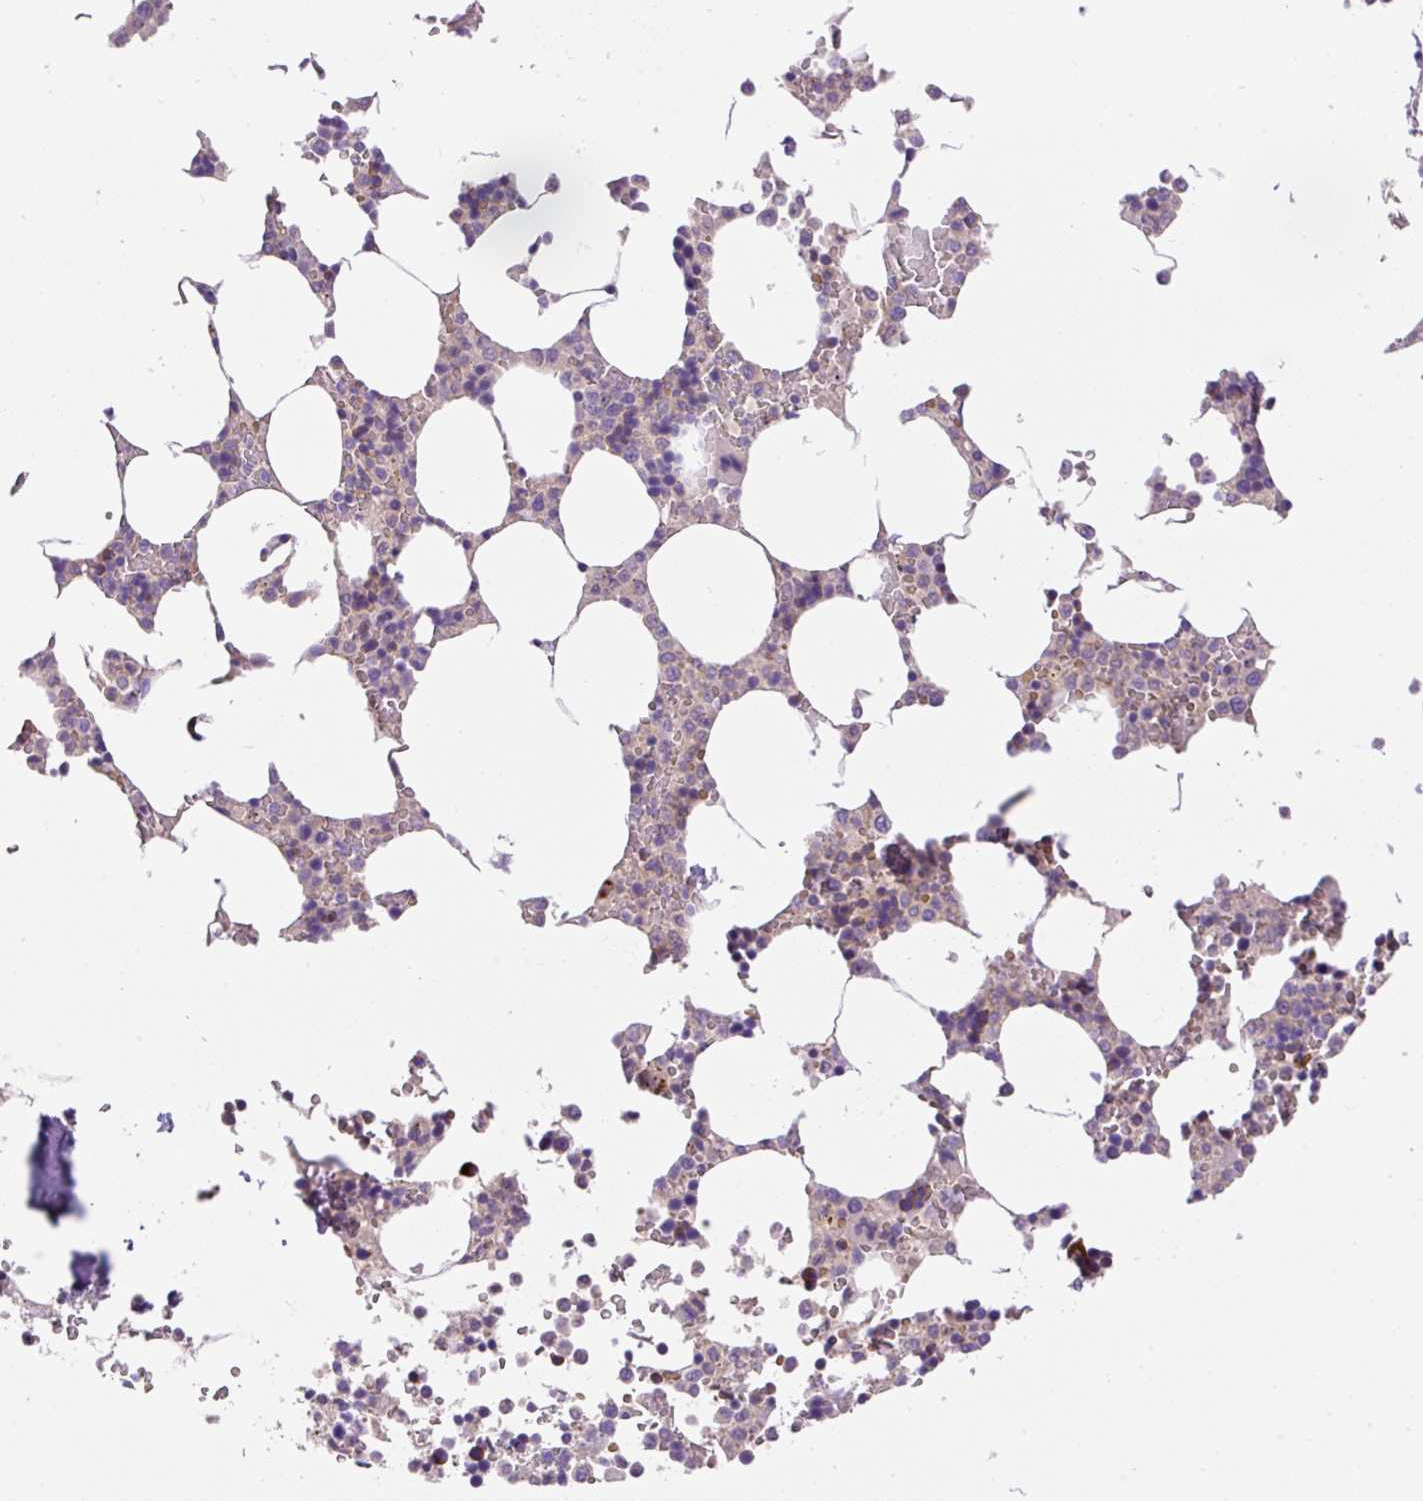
{"staining": {"intensity": "weak", "quantity": "<25%", "location": "cytoplasmic/membranous"}, "tissue": "bone marrow", "cell_type": "Hematopoietic cells", "image_type": "normal", "snomed": [{"axis": "morphology", "description": "Normal tissue, NOS"}, {"axis": "topography", "description": "Bone marrow"}], "caption": "The IHC image has no significant positivity in hematopoietic cells of bone marrow.", "gene": "LHFPL5", "patient": {"sex": "male", "age": 64}}